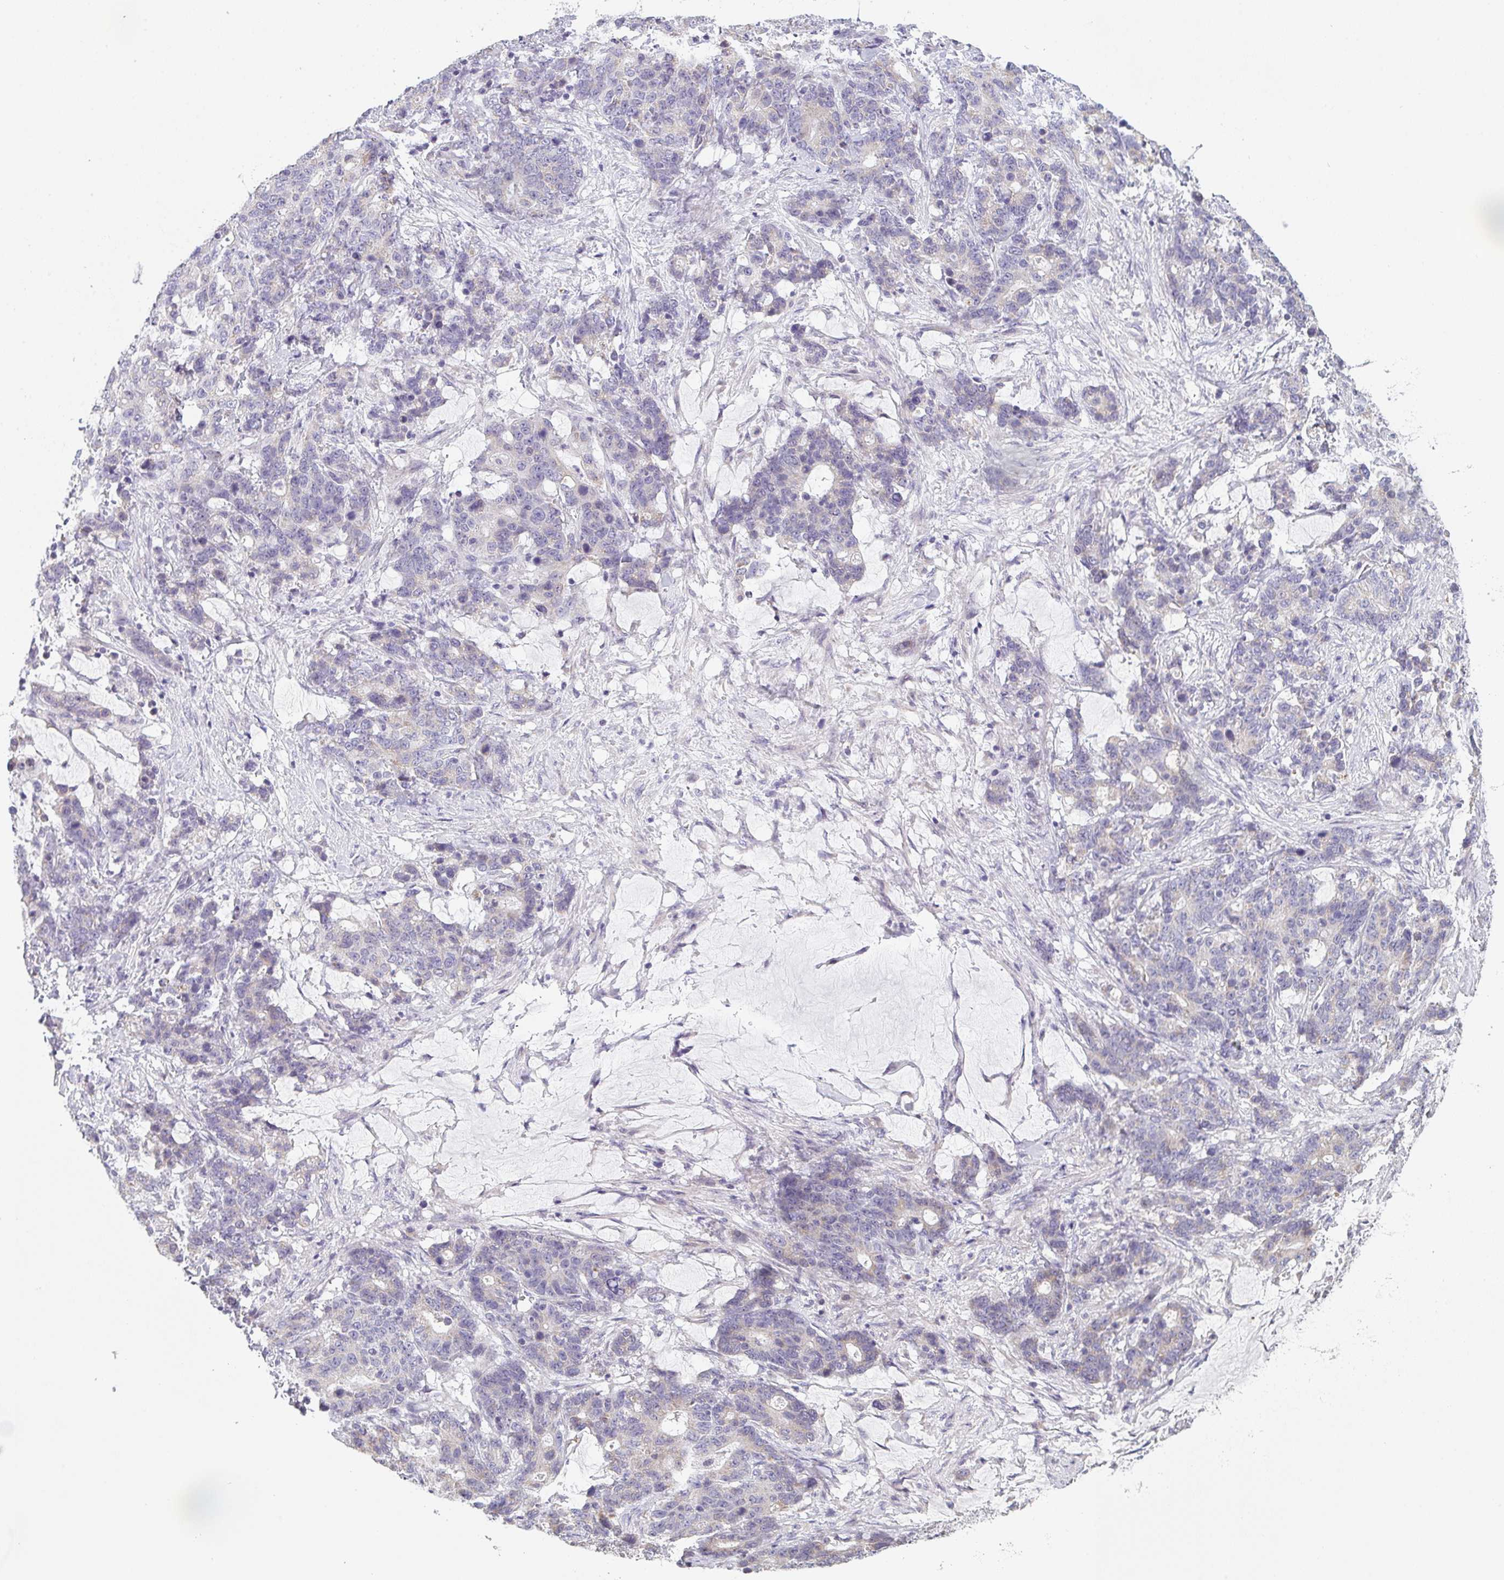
{"staining": {"intensity": "weak", "quantity": "<25%", "location": "cytoplasmic/membranous"}, "tissue": "stomach cancer", "cell_type": "Tumor cells", "image_type": "cancer", "snomed": [{"axis": "morphology", "description": "Normal tissue, NOS"}, {"axis": "morphology", "description": "Adenocarcinoma, NOS"}, {"axis": "topography", "description": "Stomach"}], "caption": "The image reveals no significant expression in tumor cells of stomach cancer (adenocarcinoma).", "gene": "CACNA1S", "patient": {"sex": "female", "age": 64}}